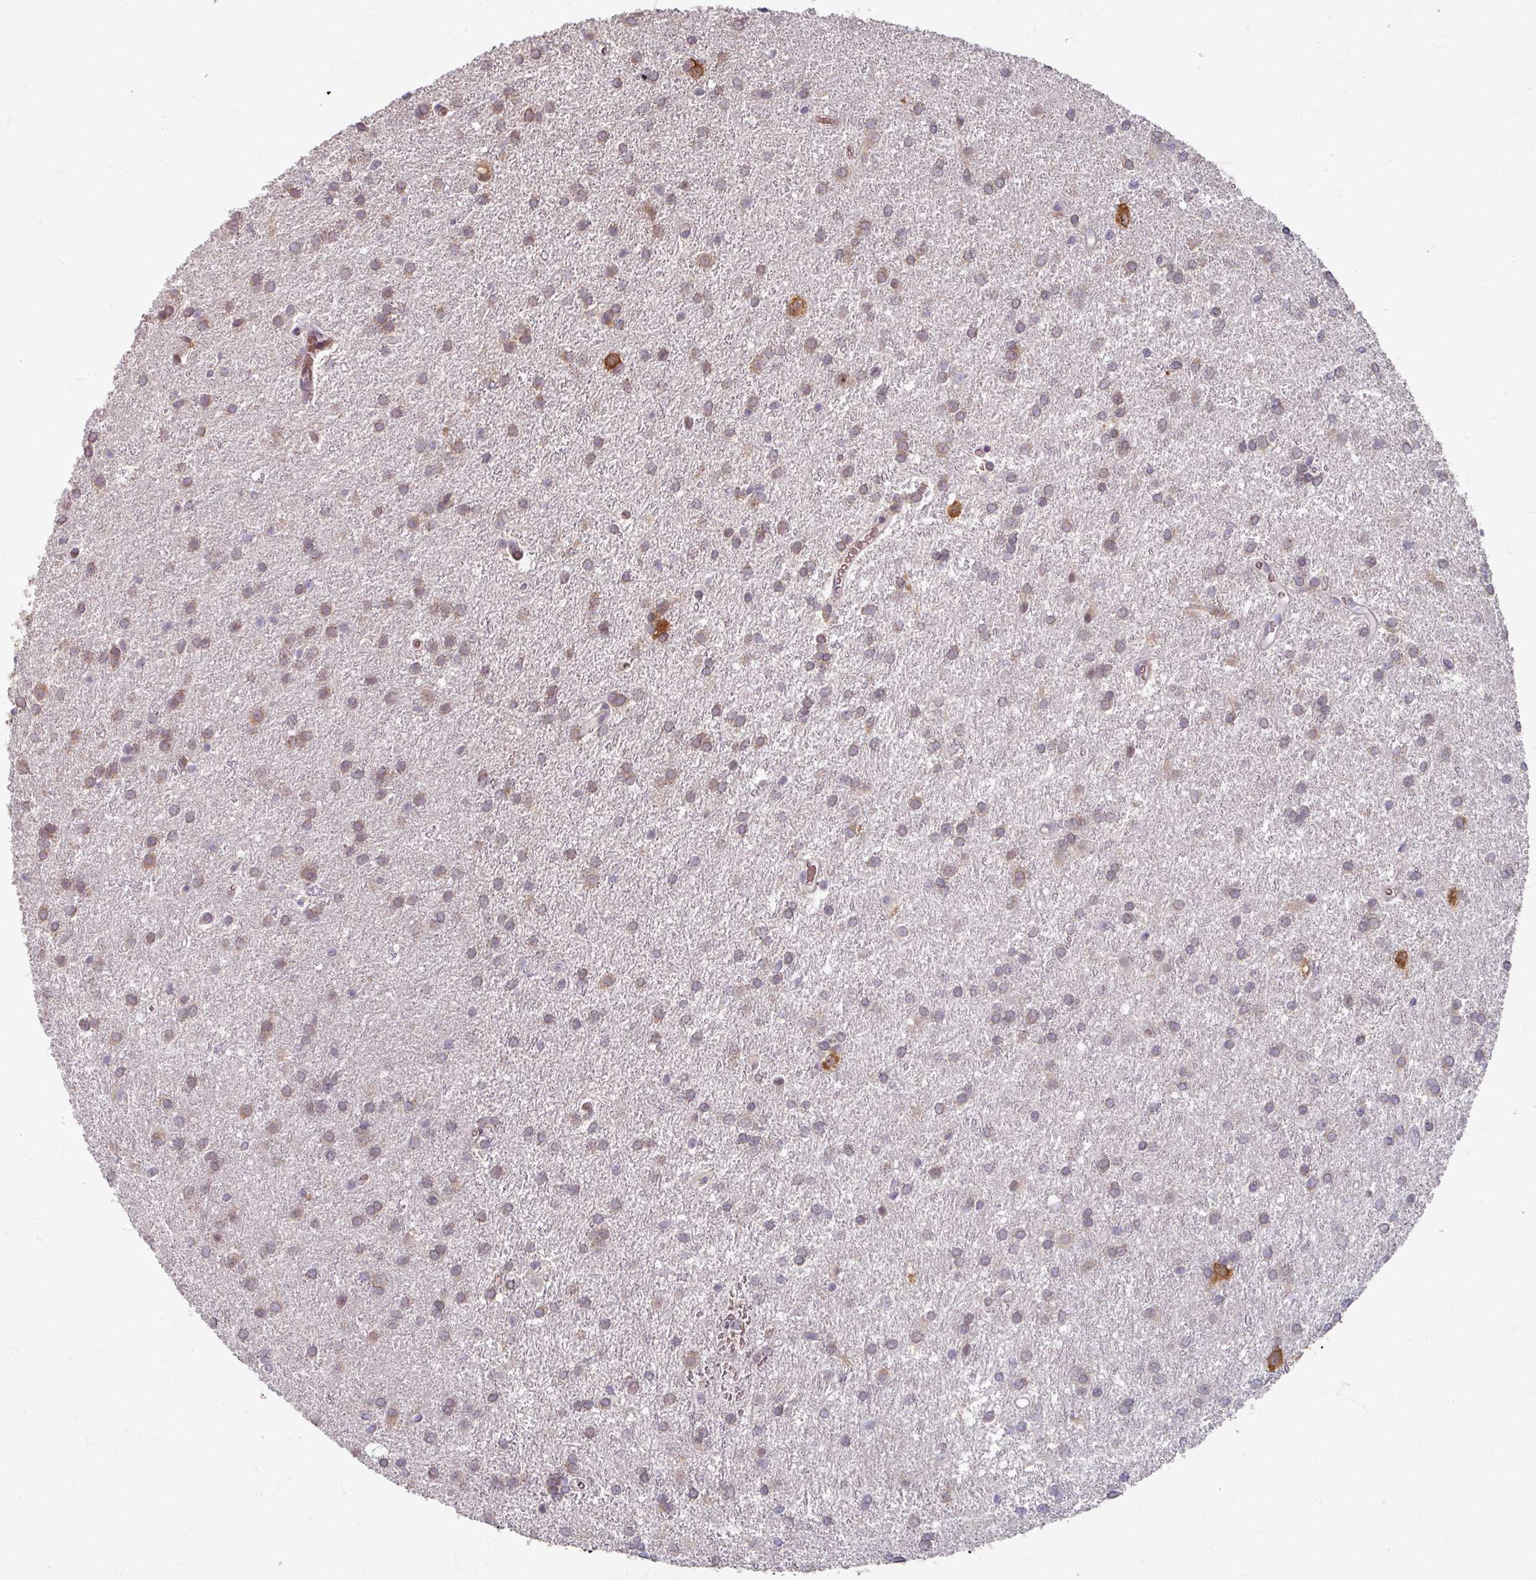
{"staining": {"intensity": "weak", "quantity": "25%-75%", "location": "cytoplasmic/membranous"}, "tissue": "glioma", "cell_type": "Tumor cells", "image_type": "cancer", "snomed": [{"axis": "morphology", "description": "Glioma, malignant, High grade"}, {"axis": "topography", "description": "Brain"}], "caption": "High-grade glioma (malignant) stained for a protein shows weak cytoplasmic/membranous positivity in tumor cells.", "gene": "KMT5C", "patient": {"sex": "female", "age": 50}}